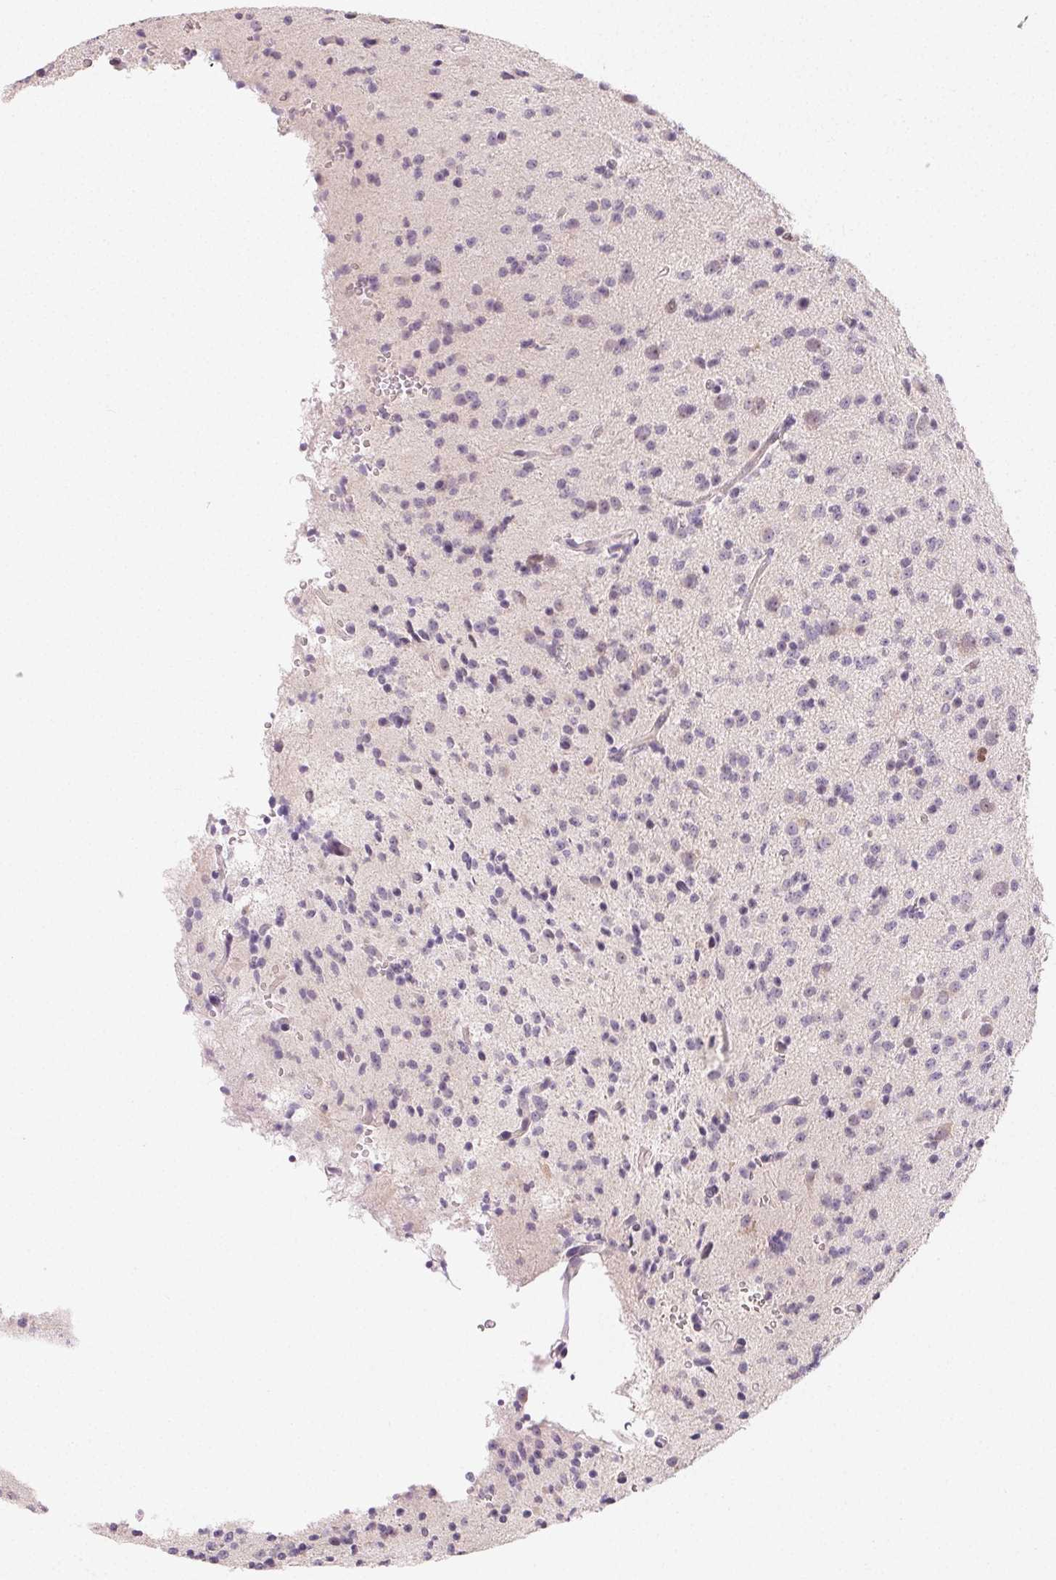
{"staining": {"intensity": "negative", "quantity": "none", "location": "none"}, "tissue": "glioma", "cell_type": "Tumor cells", "image_type": "cancer", "snomed": [{"axis": "morphology", "description": "Glioma, malignant, High grade"}, {"axis": "topography", "description": "Brain"}], "caption": "Immunohistochemistry of human high-grade glioma (malignant) displays no positivity in tumor cells. Nuclei are stained in blue.", "gene": "MYBL1", "patient": {"sex": "male", "age": 36}}